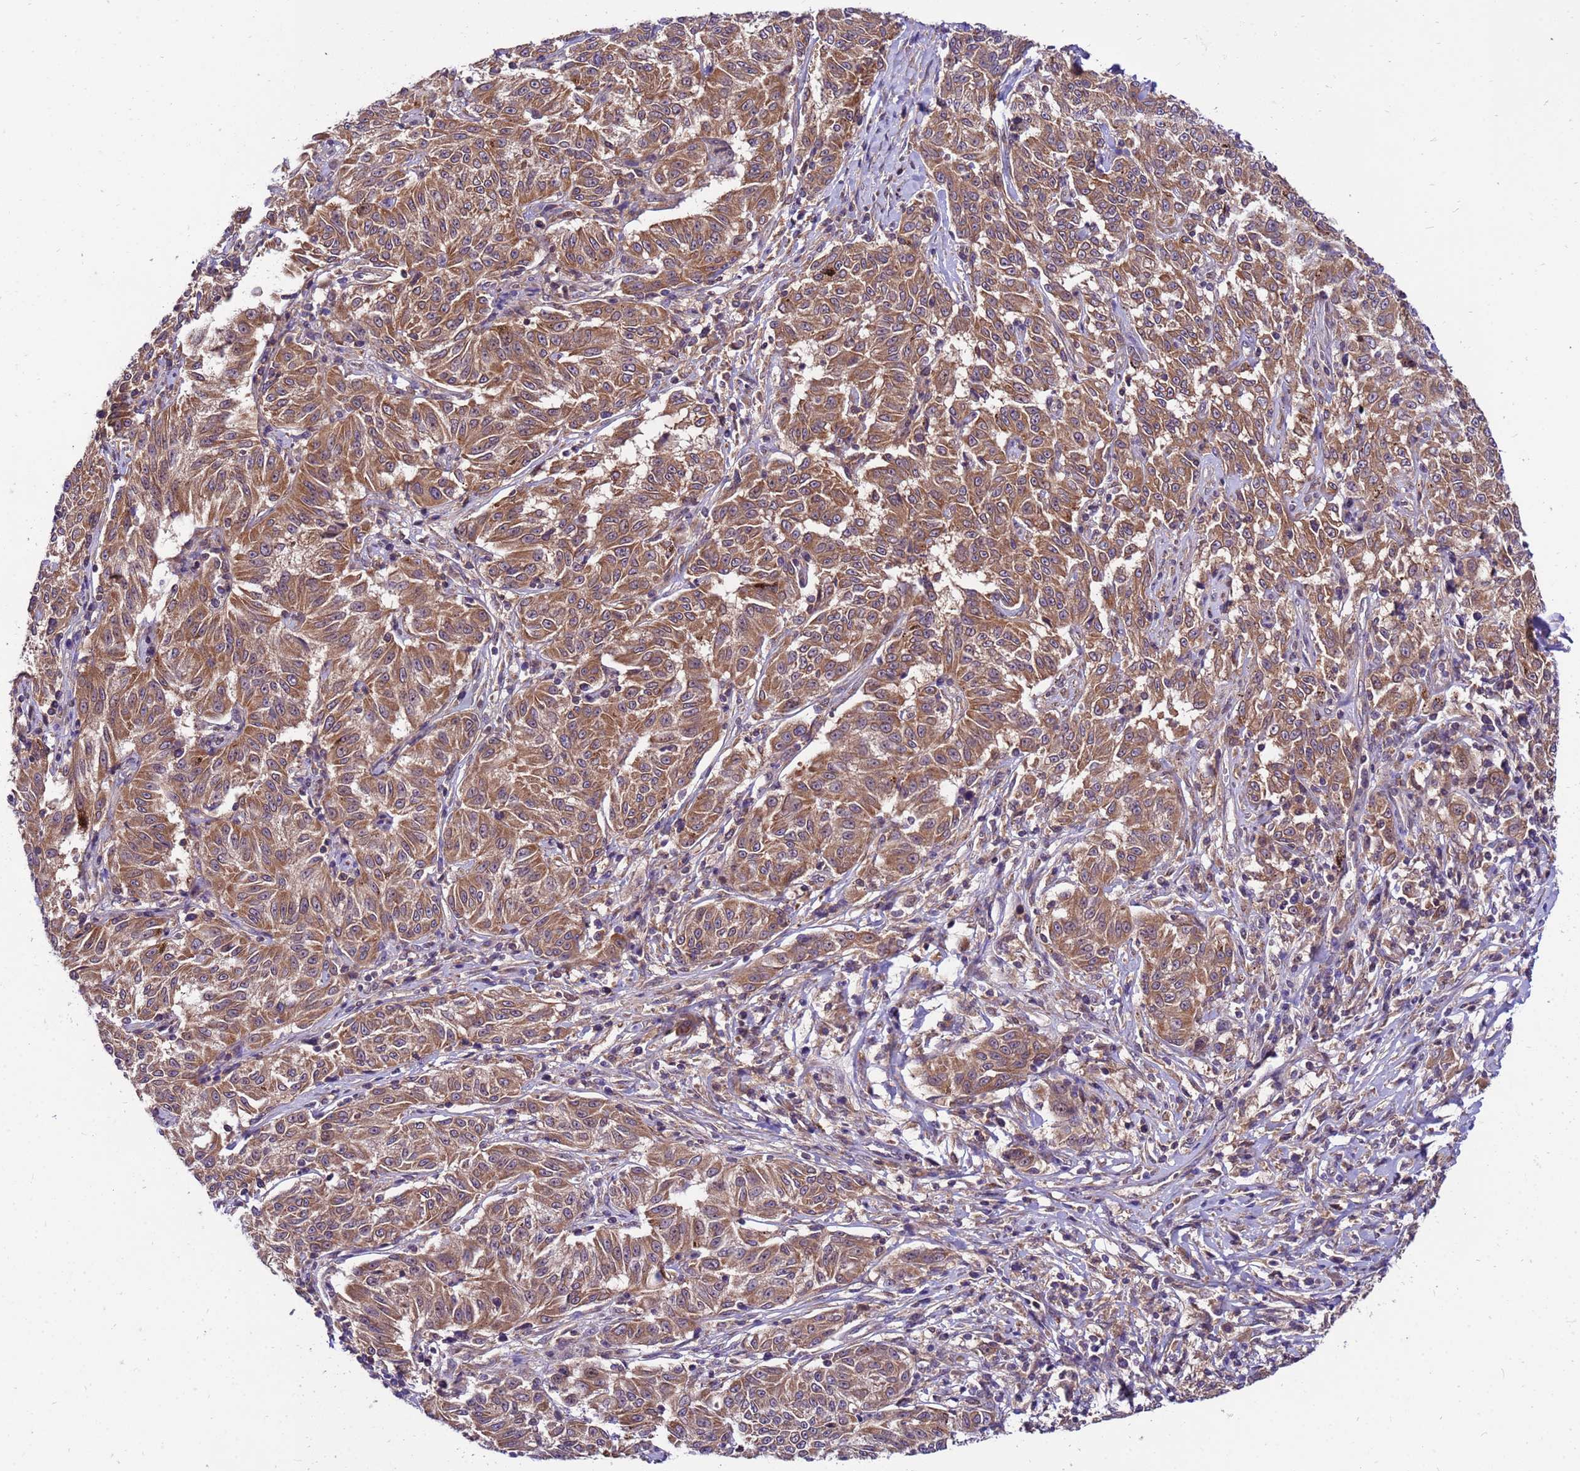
{"staining": {"intensity": "moderate", "quantity": ">75%", "location": "cytoplasmic/membranous"}, "tissue": "melanoma", "cell_type": "Tumor cells", "image_type": "cancer", "snomed": [{"axis": "morphology", "description": "Malignant melanoma, NOS"}, {"axis": "topography", "description": "Skin"}], "caption": "Melanoma stained with immunohistochemistry (IHC) reveals moderate cytoplasmic/membranous staining in approximately >75% of tumor cells.", "gene": "GET3", "patient": {"sex": "female", "age": 72}}